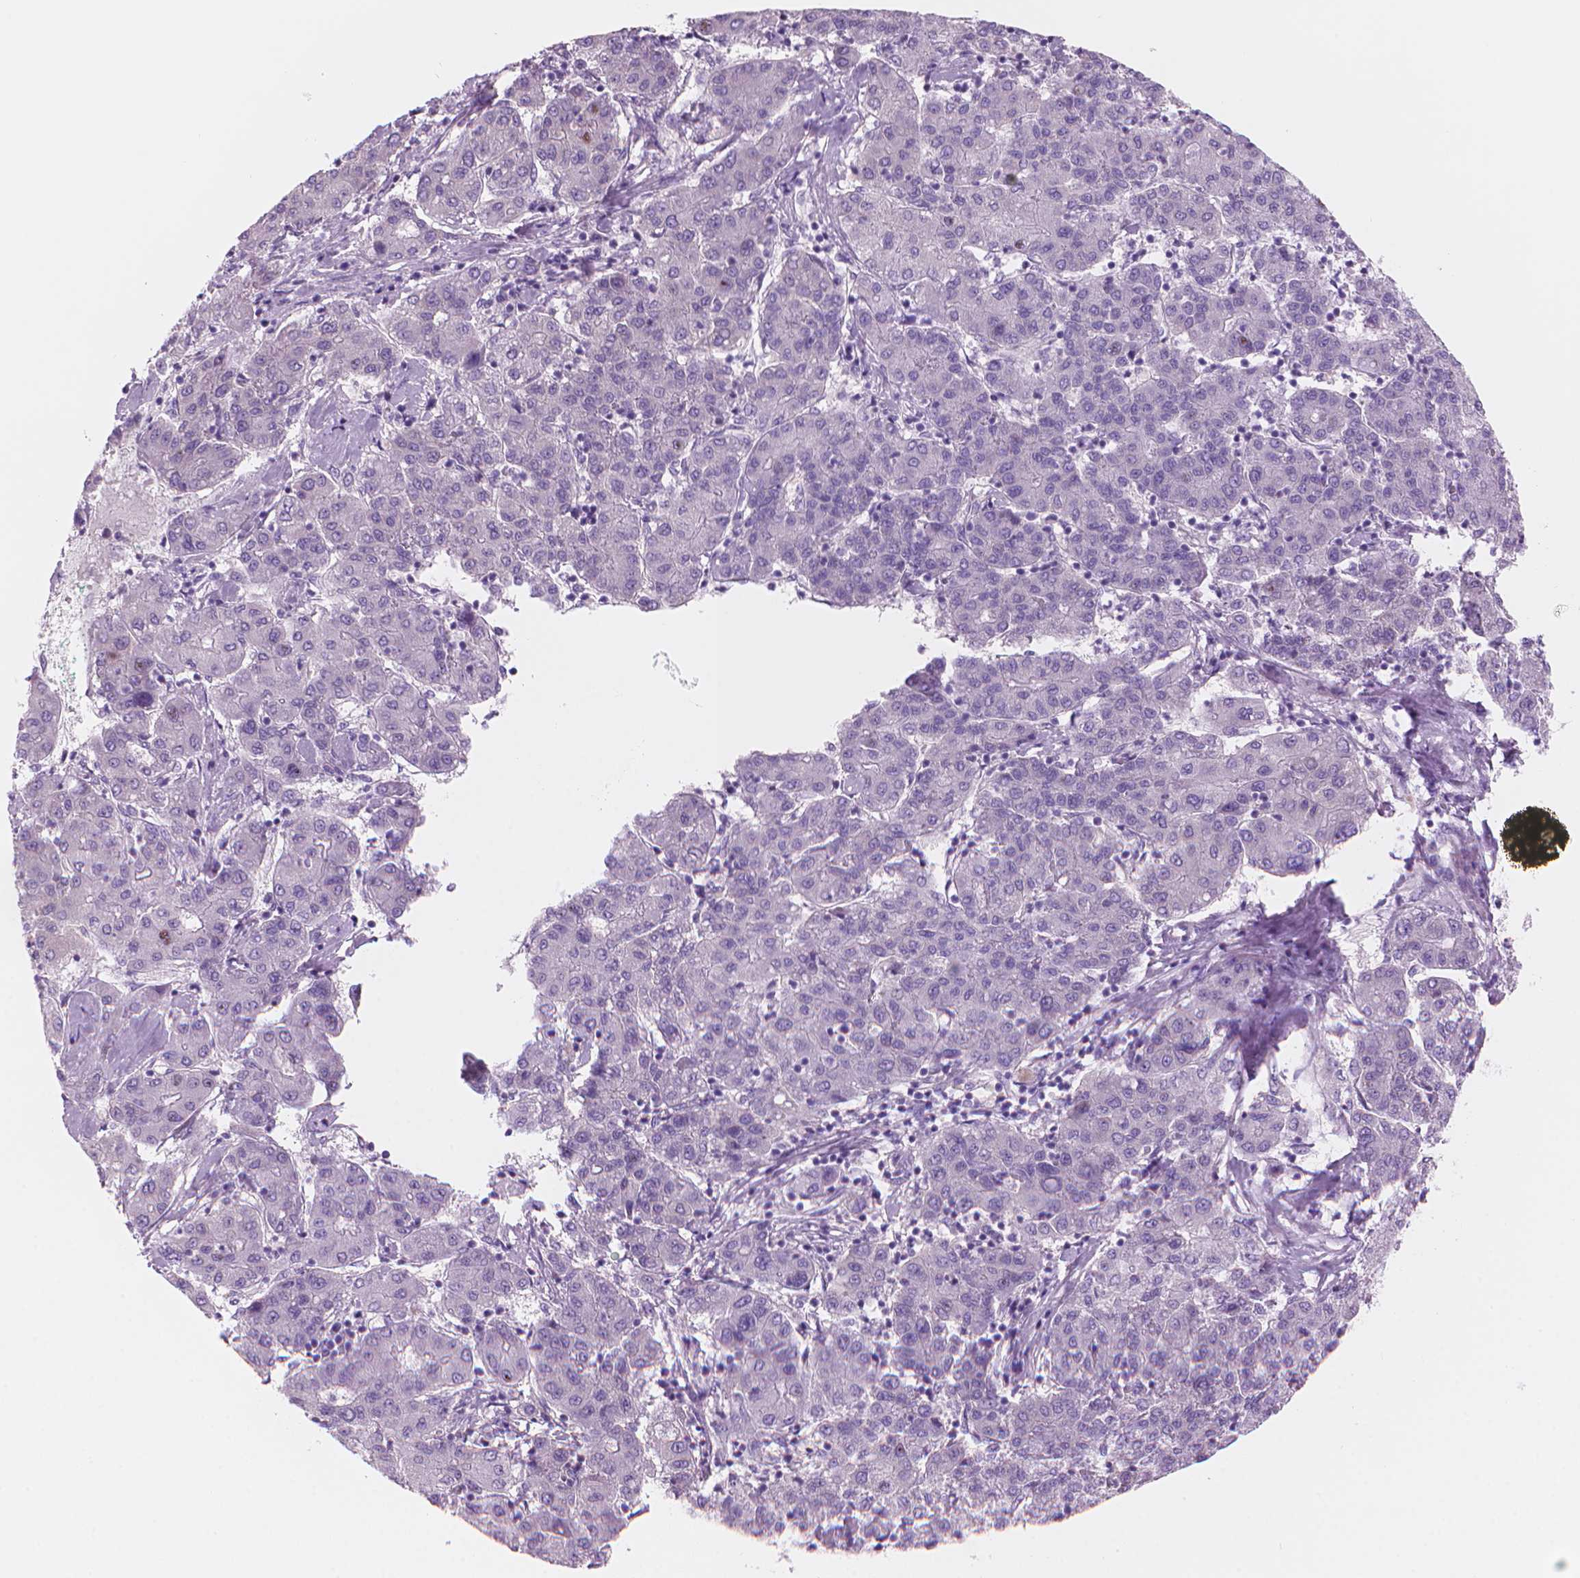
{"staining": {"intensity": "negative", "quantity": "none", "location": "none"}, "tissue": "liver cancer", "cell_type": "Tumor cells", "image_type": "cancer", "snomed": [{"axis": "morphology", "description": "Carcinoma, Hepatocellular, NOS"}, {"axis": "topography", "description": "Liver"}], "caption": "DAB (3,3'-diaminobenzidine) immunohistochemical staining of liver cancer displays no significant expression in tumor cells.", "gene": "ENSG00000187186", "patient": {"sex": "male", "age": 65}}